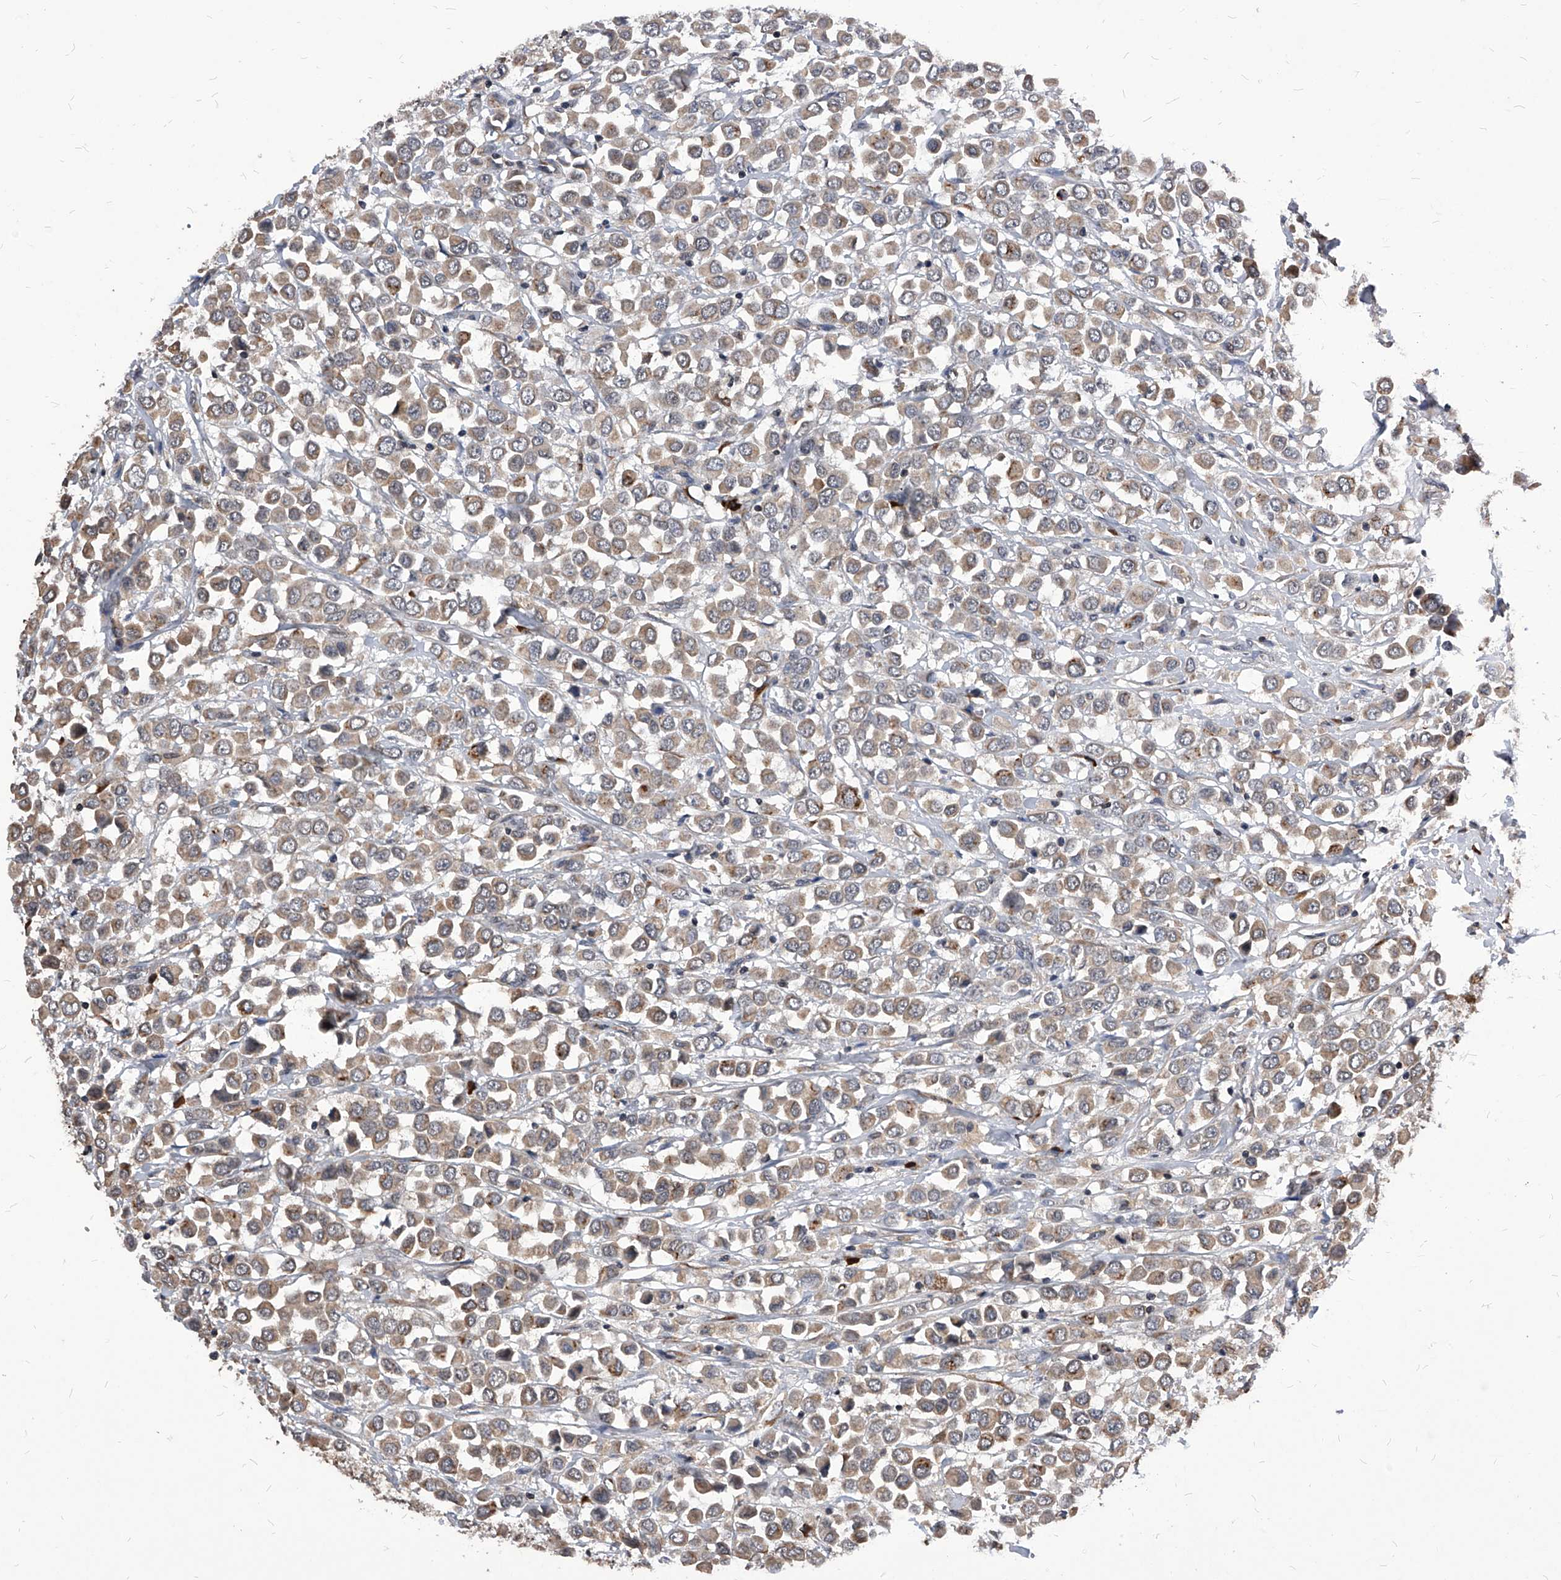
{"staining": {"intensity": "weak", "quantity": ">75%", "location": "cytoplasmic/membranous"}, "tissue": "breast cancer", "cell_type": "Tumor cells", "image_type": "cancer", "snomed": [{"axis": "morphology", "description": "Duct carcinoma"}, {"axis": "topography", "description": "Breast"}], "caption": "Breast cancer (infiltrating ductal carcinoma) tissue exhibits weak cytoplasmic/membranous staining in approximately >75% of tumor cells", "gene": "ID1", "patient": {"sex": "female", "age": 61}}